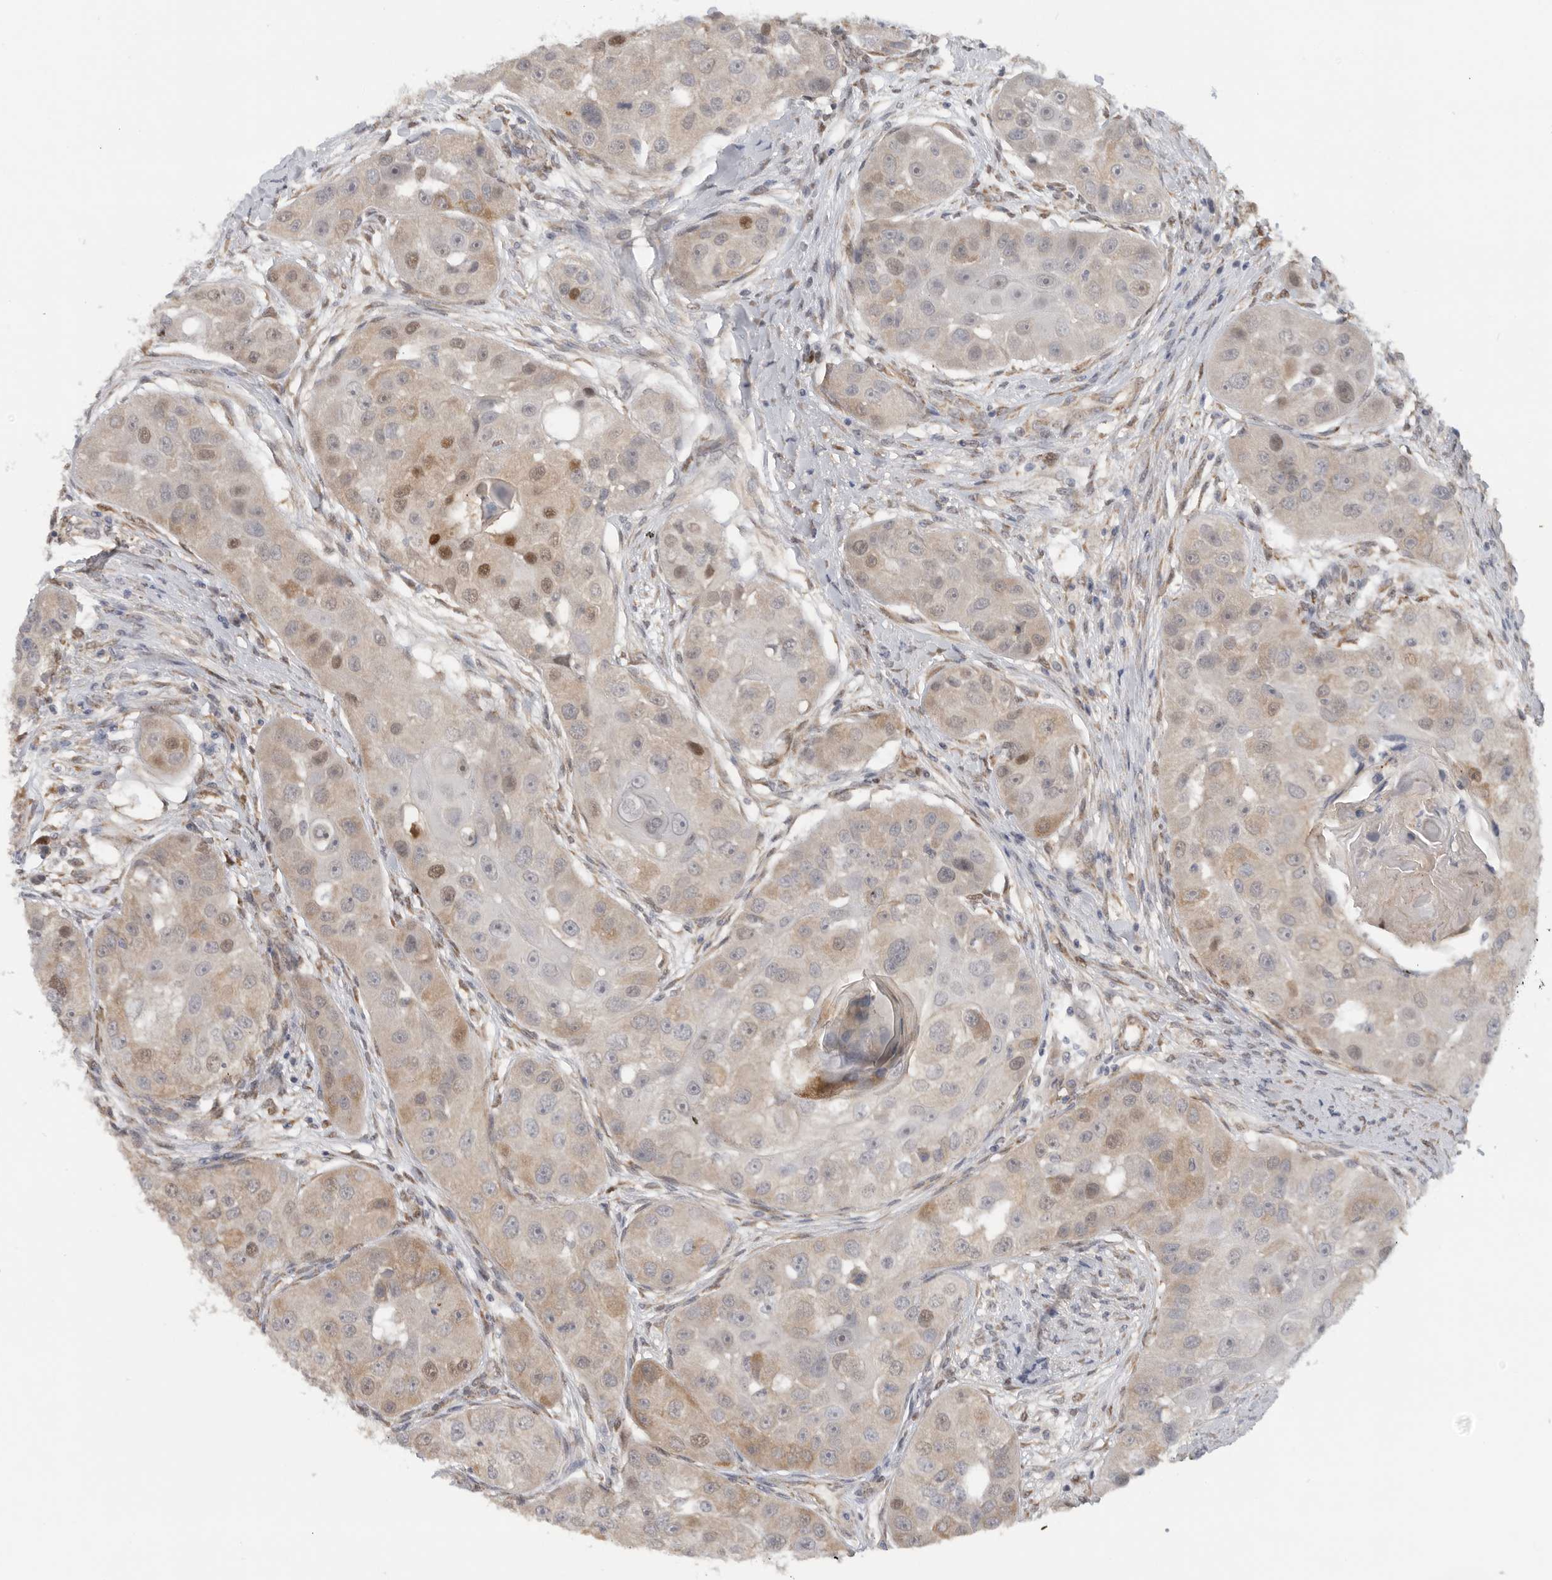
{"staining": {"intensity": "moderate", "quantity": "<25%", "location": "nuclear"}, "tissue": "head and neck cancer", "cell_type": "Tumor cells", "image_type": "cancer", "snomed": [{"axis": "morphology", "description": "Normal tissue, NOS"}, {"axis": "morphology", "description": "Squamous cell carcinoma, NOS"}, {"axis": "topography", "description": "Skeletal muscle"}, {"axis": "topography", "description": "Head-Neck"}], "caption": "IHC micrograph of neoplastic tissue: human squamous cell carcinoma (head and neck) stained using immunohistochemistry demonstrates low levels of moderate protein expression localized specifically in the nuclear of tumor cells, appearing as a nuclear brown color.", "gene": "DYRK2", "patient": {"sex": "male", "age": 51}}